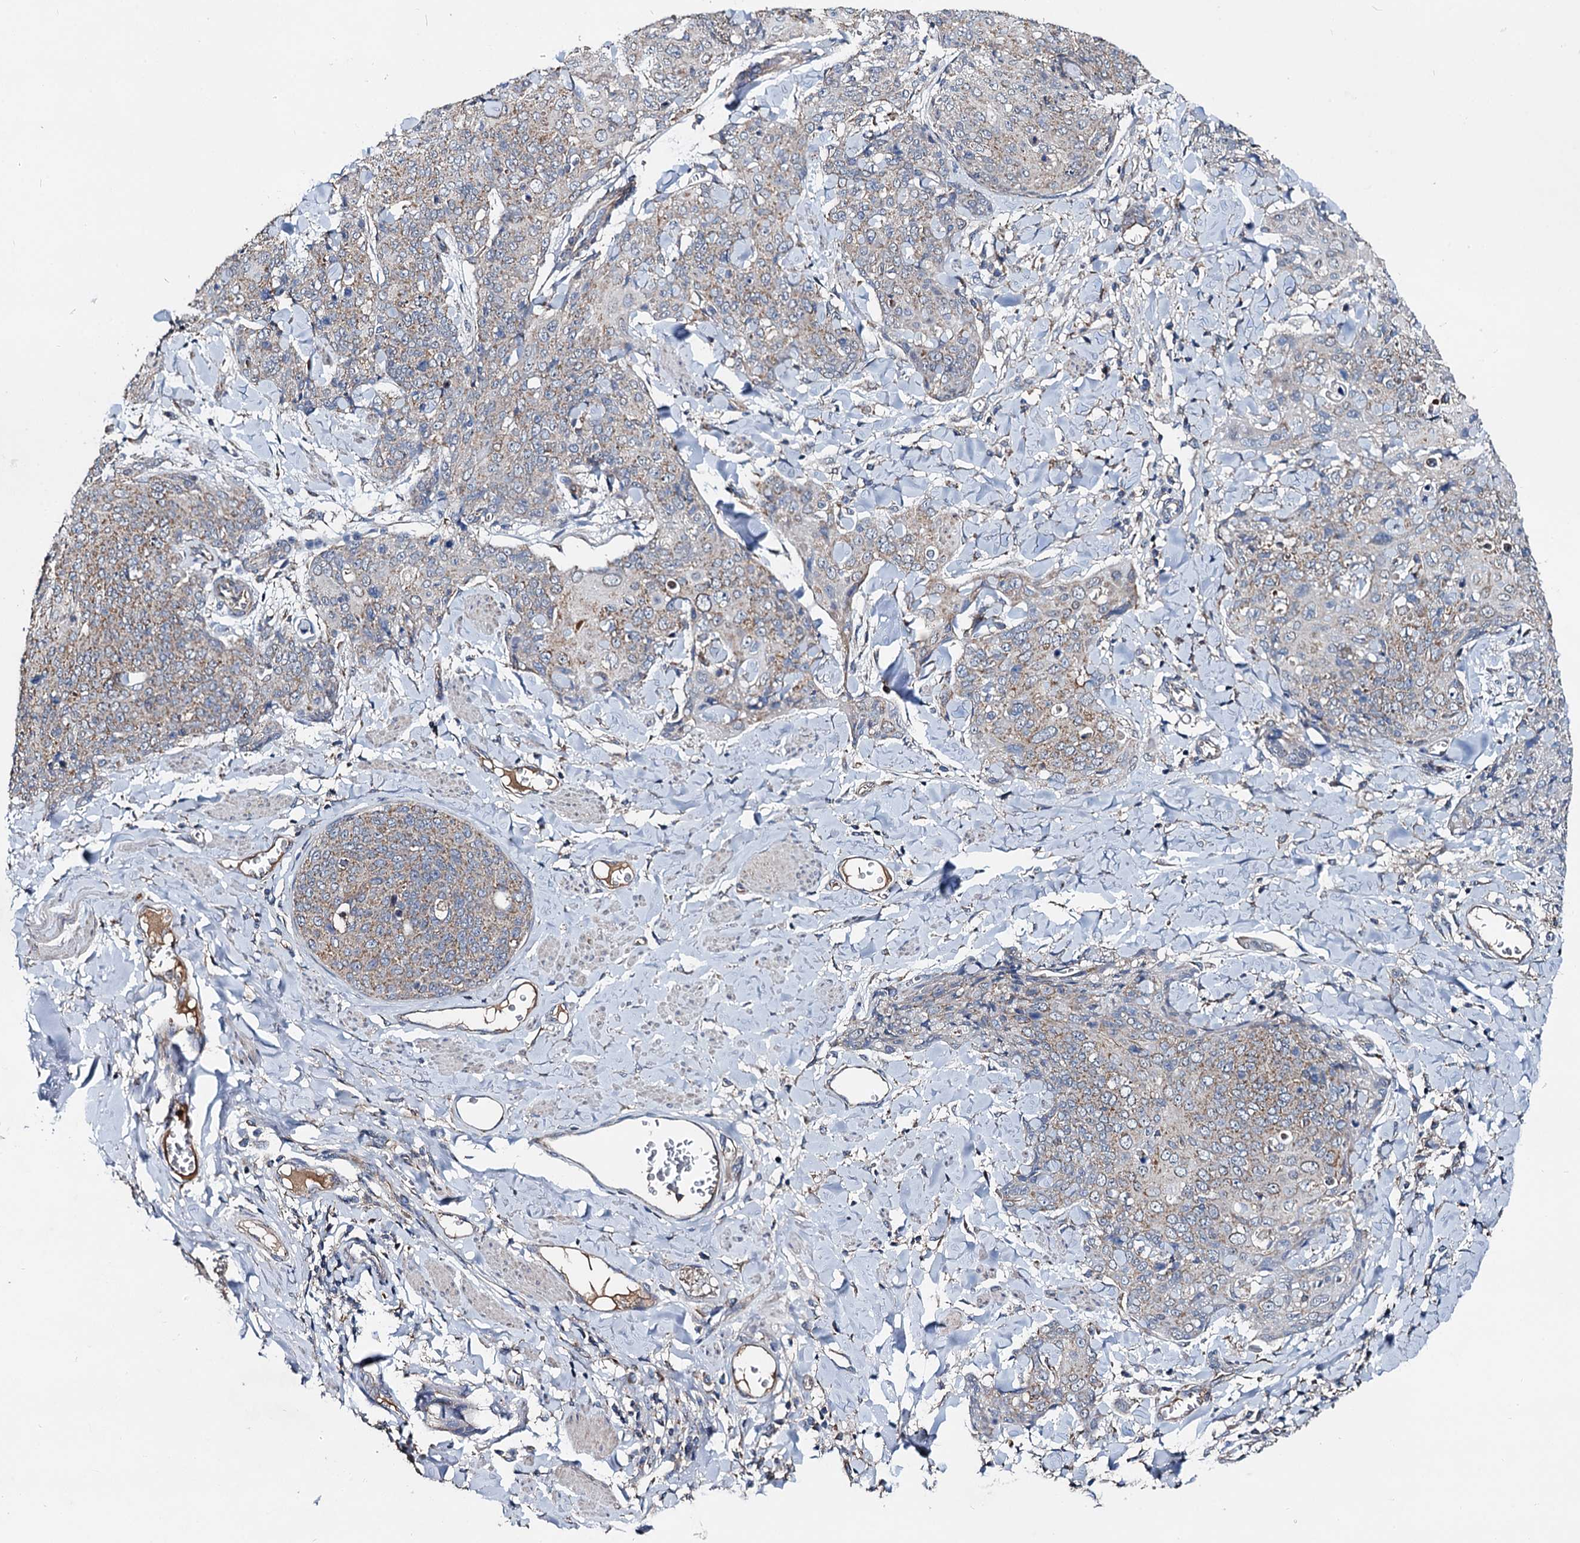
{"staining": {"intensity": "moderate", "quantity": "25%-75%", "location": "cytoplasmic/membranous"}, "tissue": "skin cancer", "cell_type": "Tumor cells", "image_type": "cancer", "snomed": [{"axis": "morphology", "description": "Squamous cell carcinoma, NOS"}, {"axis": "topography", "description": "Skin"}, {"axis": "topography", "description": "Vulva"}], "caption": "Tumor cells demonstrate medium levels of moderate cytoplasmic/membranous expression in approximately 25%-75% of cells in skin cancer (squamous cell carcinoma).", "gene": "SPRYD3", "patient": {"sex": "female", "age": 85}}